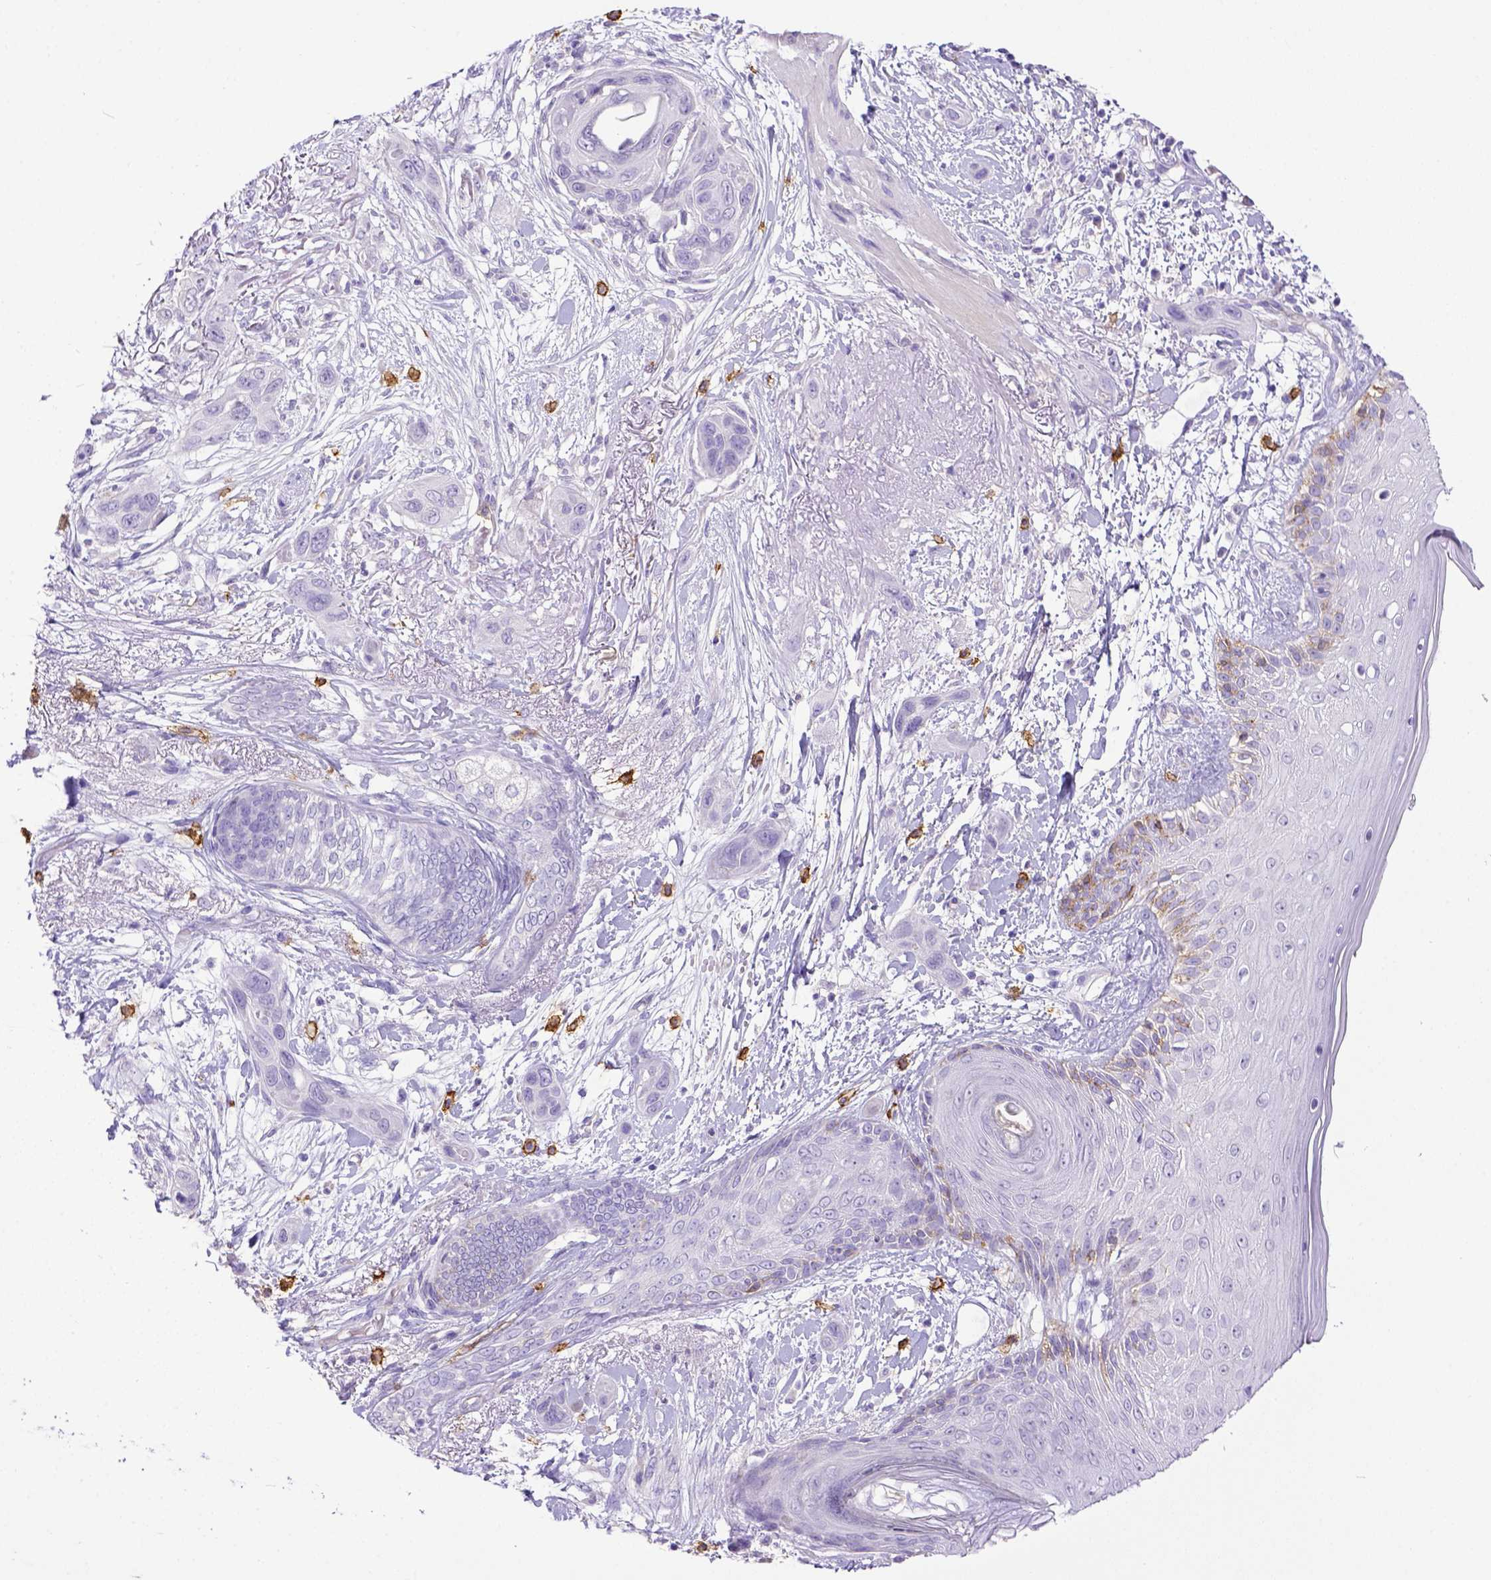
{"staining": {"intensity": "negative", "quantity": "none", "location": "none"}, "tissue": "skin cancer", "cell_type": "Tumor cells", "image_type": "cancer", "snomed": [{"axis": "morphology", "description": "Squamous cell carcinoma, NOS"}, {"axis": "topography", "description": "Skin"}], "caption": "This is an immunohistochemistry (IHC) photomicrograph of skin cancer (squamous cell carcinoma). There is no expression in tumor cells.", "gene": "KIT", "patient": {"sex": "male", "age": 79}}